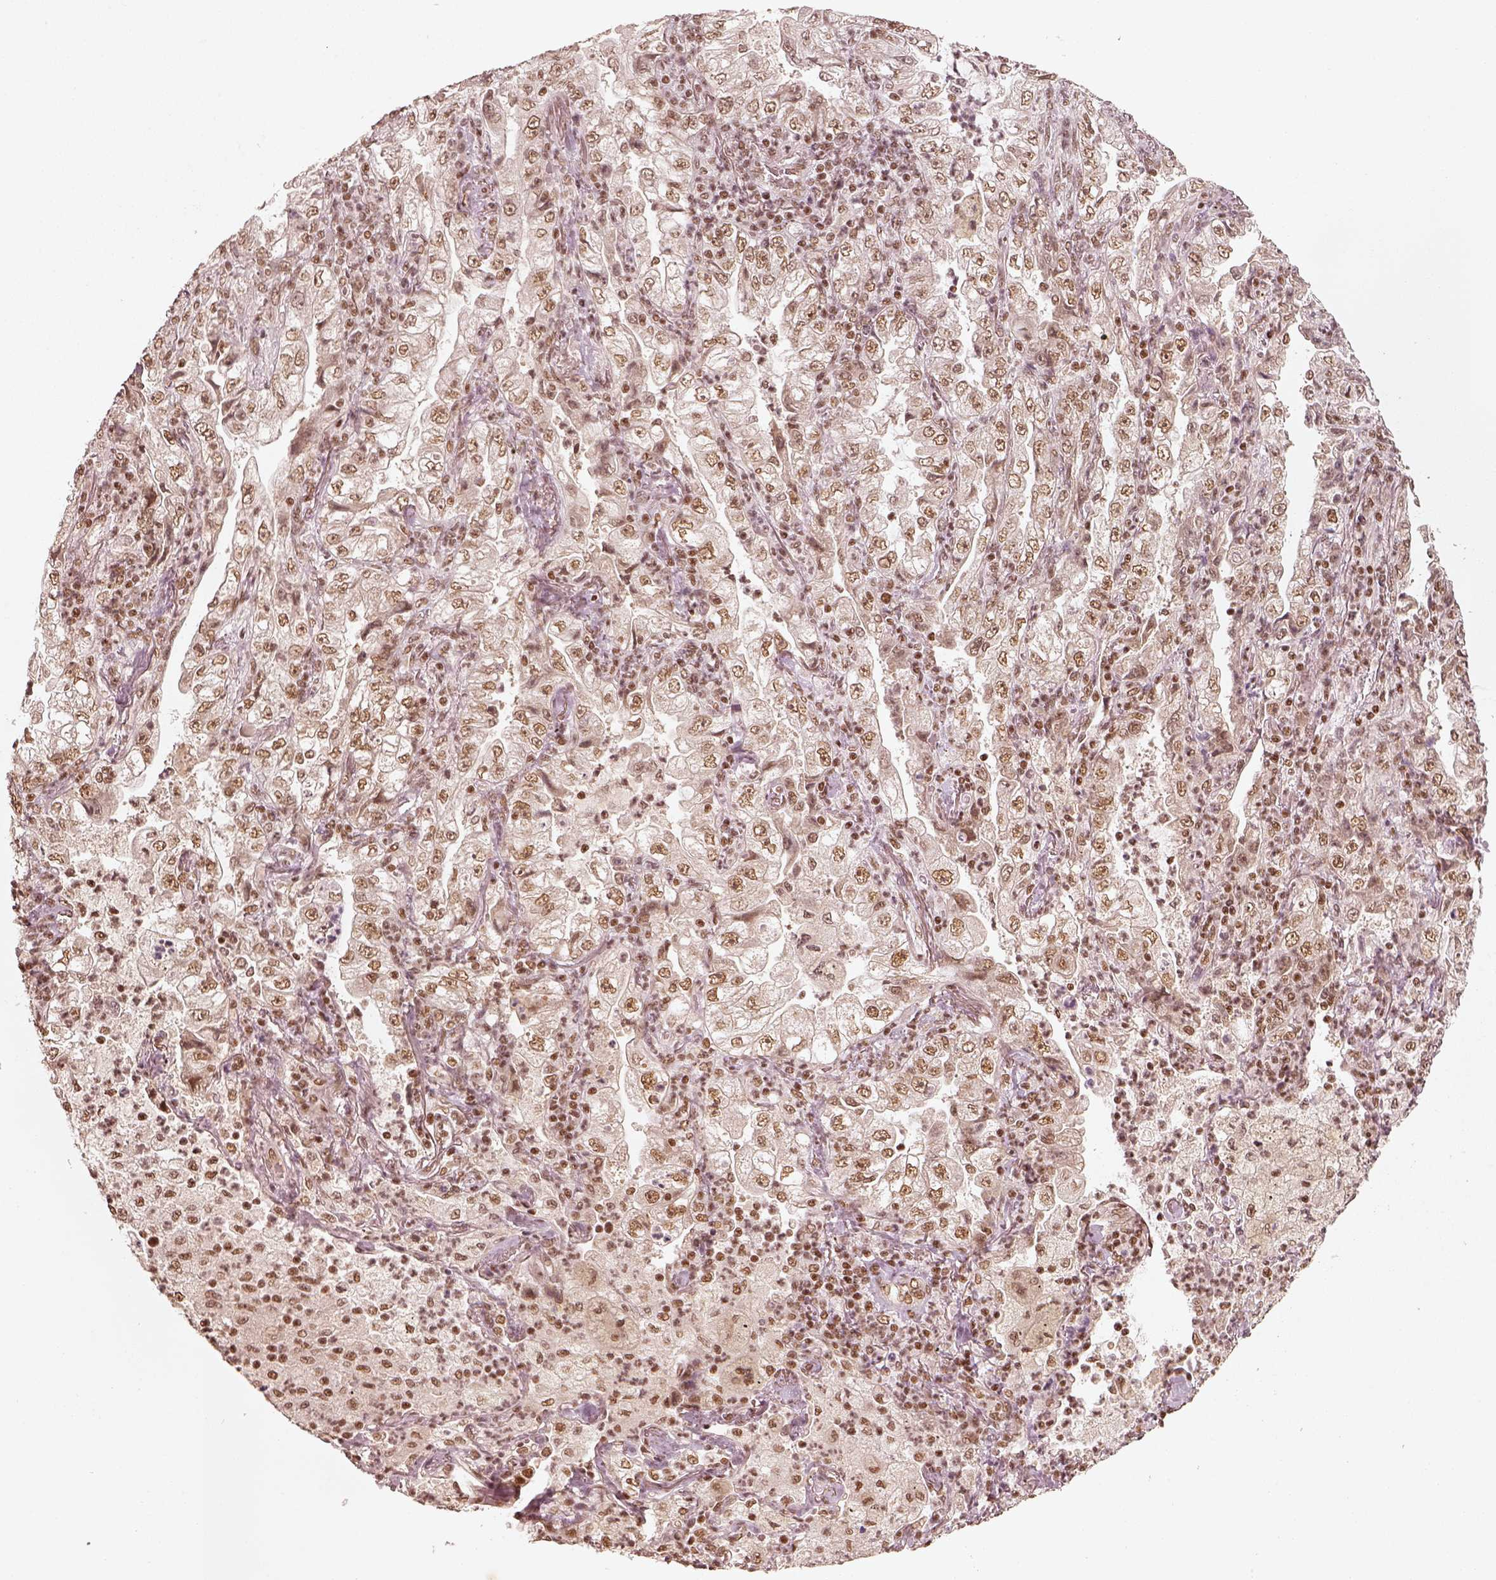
{"staining": {"intensity": "moderate", "quantity": ">75%", "location": "nuclear"}, "tissue": "lung cancer", "cell_type": "Tumor cells", "image_type": "cancer", "snomed": [{"axis": "morphology", "description": "Adenocarcinoma, NOS"}, {"axis": "topography", "description": "Lung"}], "caption": "Protein analysis of lung cancer tissue exhibits moderate nuclear positivity in about >75% of tumor cells.", "gene": "GMEB2", "patient": {"sex": "female", "age": 73}}